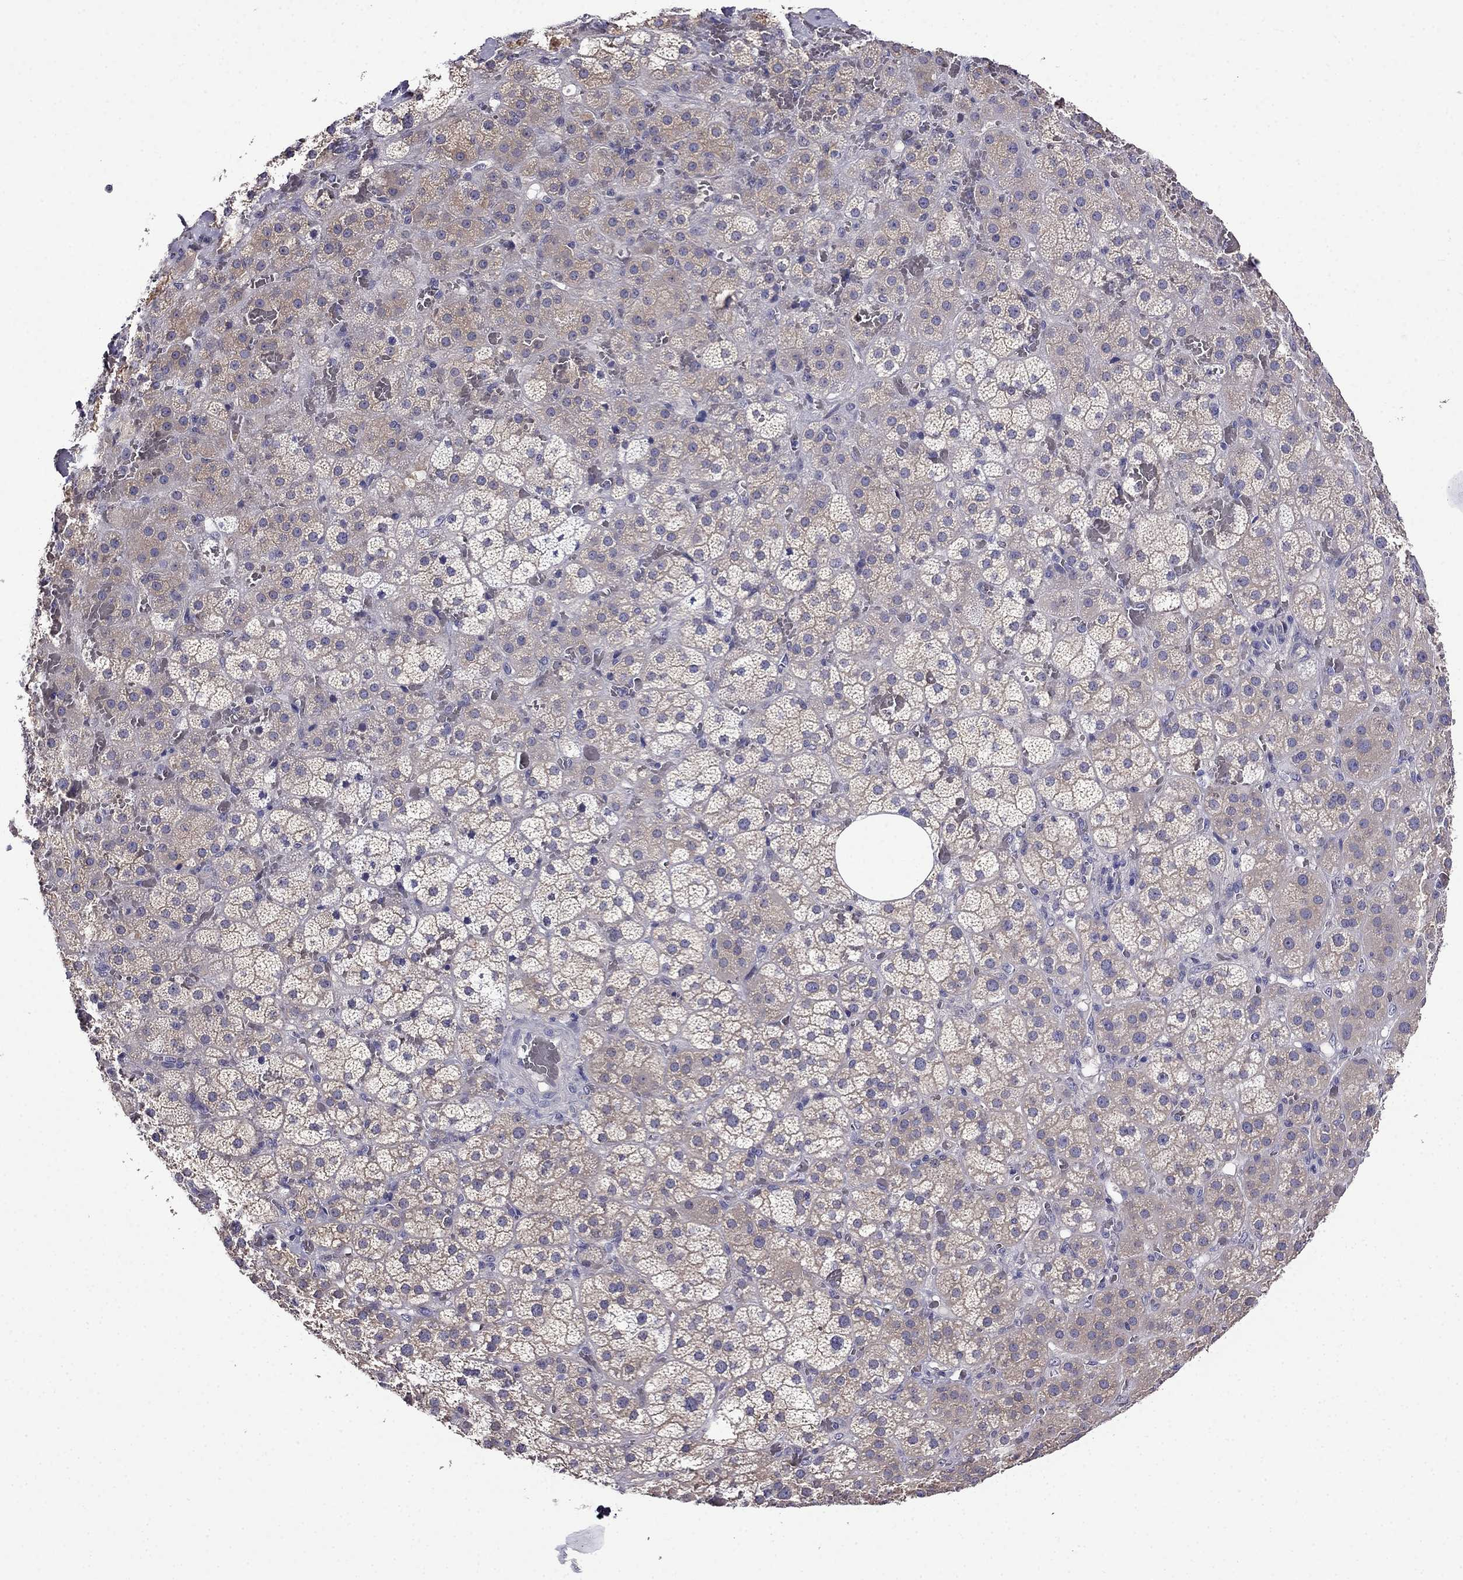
{"staining": {"intensity": "moderate", "quantity": "25%-75%", "location": "cytoplasmic/membranous"}, "tissue": "adrenal gland", "cell_type": "Glandular cells", "image_type": "normal", "snomed": [{"axis": "morphology", "description": "Normal tissue, NOS"}, {"axis": "topography", "description": "Adrenal gland"}], "caption": "High-power microscopy captured an IHC micrograph of benign adrenal gland, revealing moderate cytoplasmic/membranous positivity in approximately 25%-75% of glandular cells.", "gene": "SCNN1D", "patient": {"sex": "male", "age": 57}}